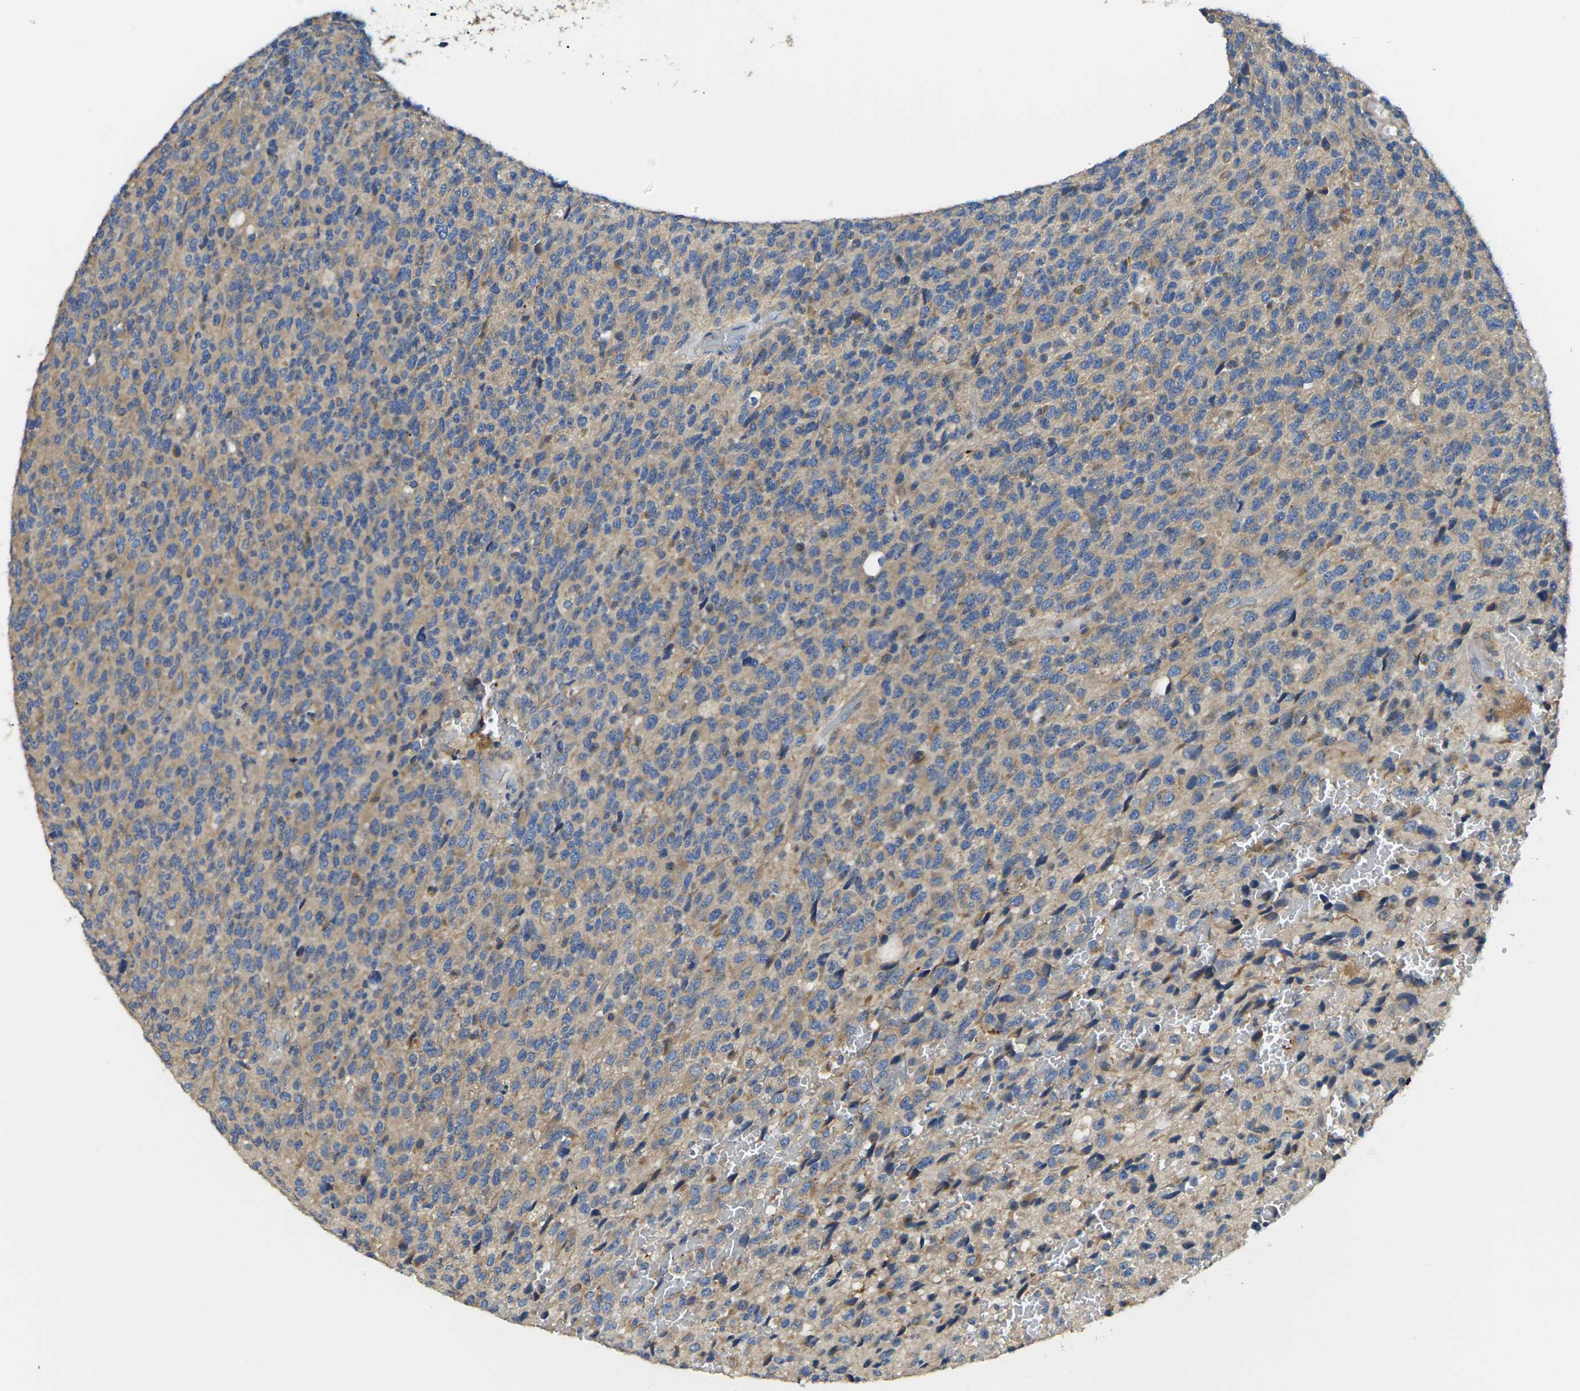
{"staining": {"intensity": "moderate", "quantity": "25%-75%", "location": "cytoplasmic/membranous"}, "tissue": "glioma", "cell_type": "Tumor cells", "image_type": "cancer", "snomed": [{"axis": "morphology", "description": "Glioma, malignant, High grade"}, {"axis": "topography", "description": "pancreas cauda"}], "caption": "Human glioma stained for a protein (brown) demonstrates moderate cytoplasmic/membranous positive staining in about 25%-75% of tumor cells.", "gene": "TMCC2", "patient": {"sex": "male", "age": 60}}